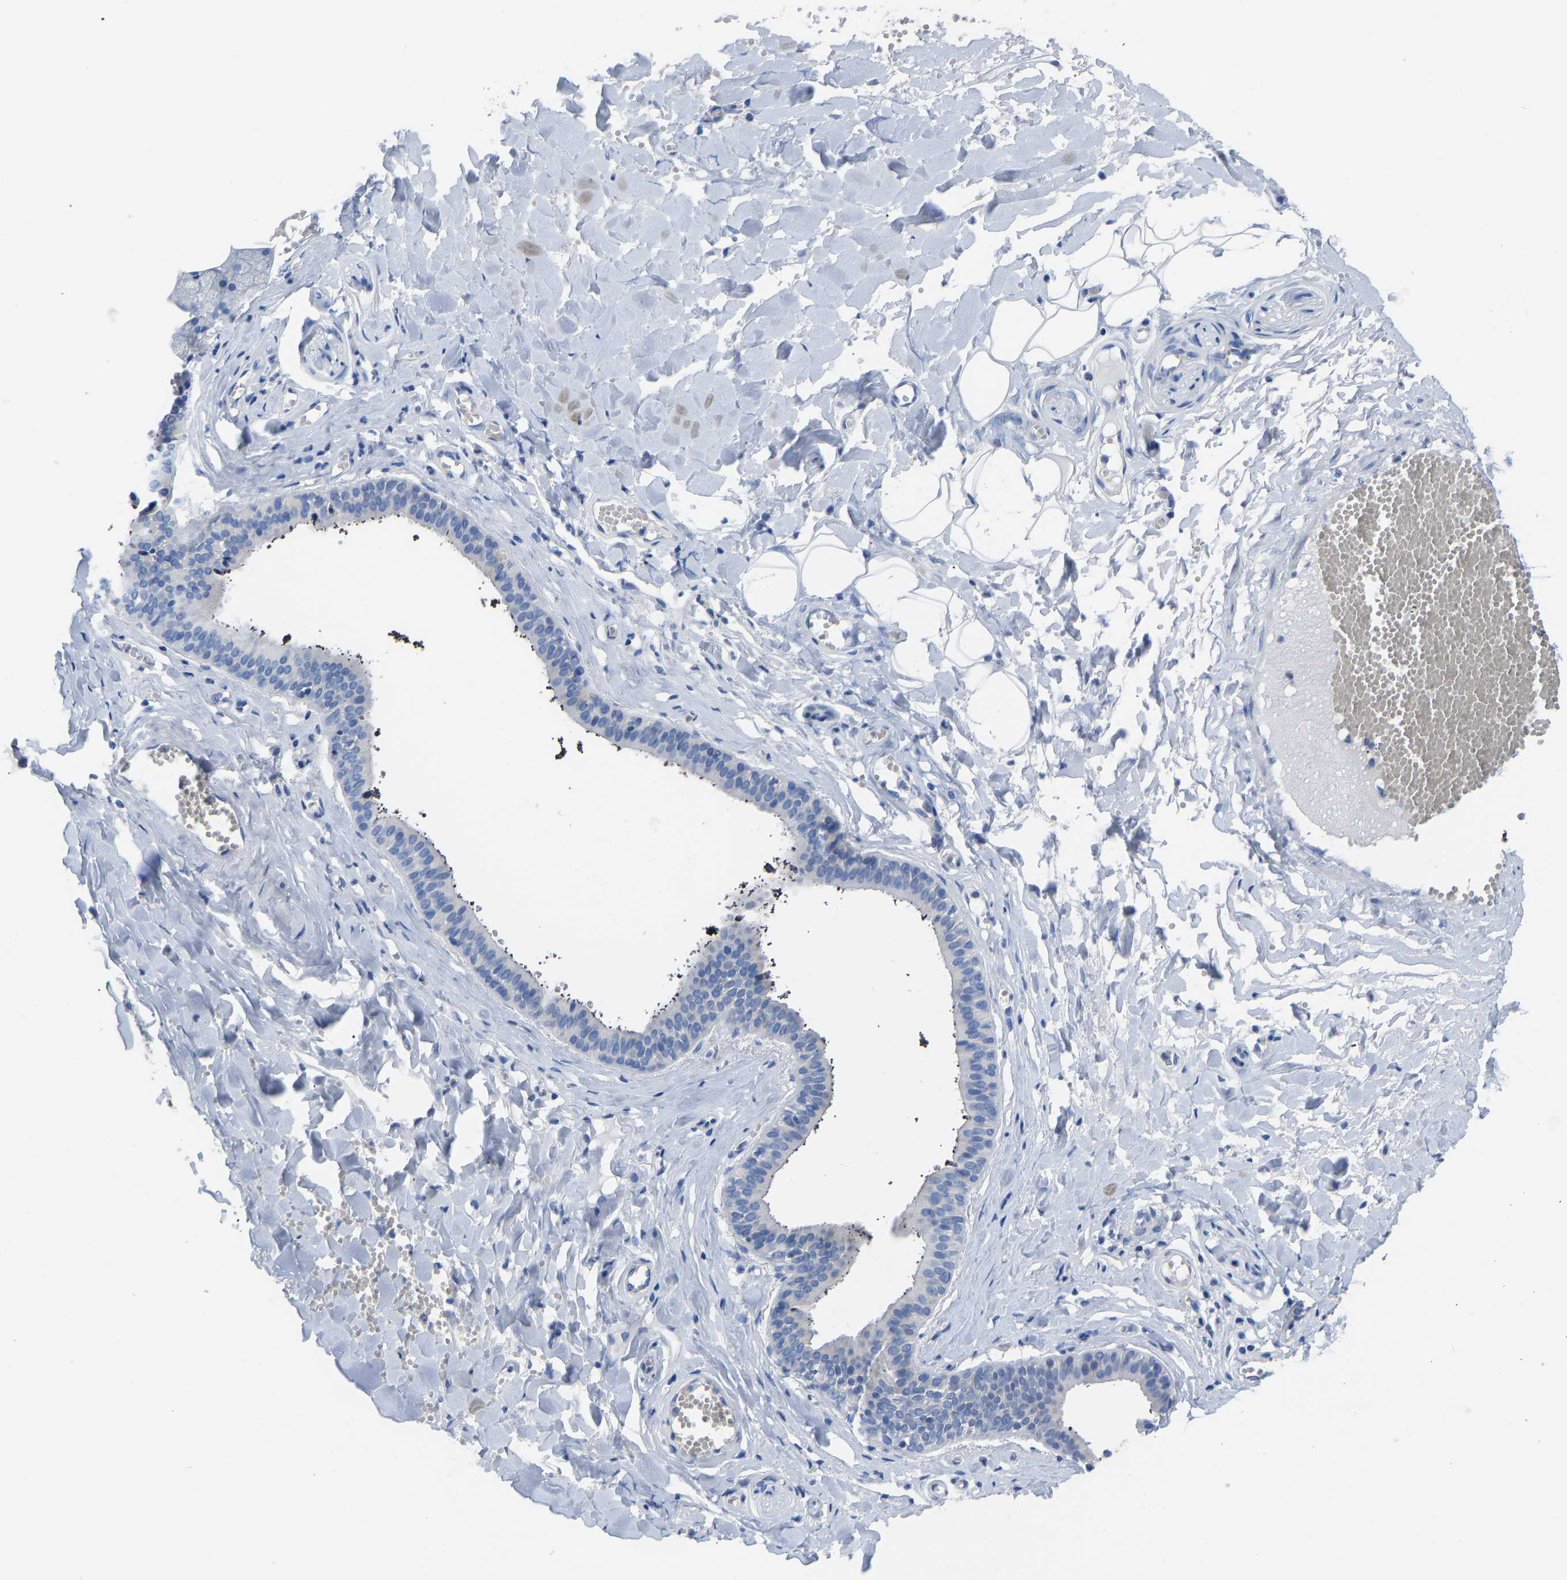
{"staining": {"intensity": "negative", "quantity": "none", "location": "none"}, "tissue": "salivary gland", "cell_type": "Glandular cells", "image_type": "normal", "snomed": [{"axis": "morphology", "description": "Normal tissue, NOS"}, {"axis": "topography", "description": "Salivary gland"}], "caption": "This is an immunohistochemistry image of benign human salivary gland. There is no staining in glandular cells.", "gene": "OLIG2", "patient": {"sex": "male", "age": 62}}